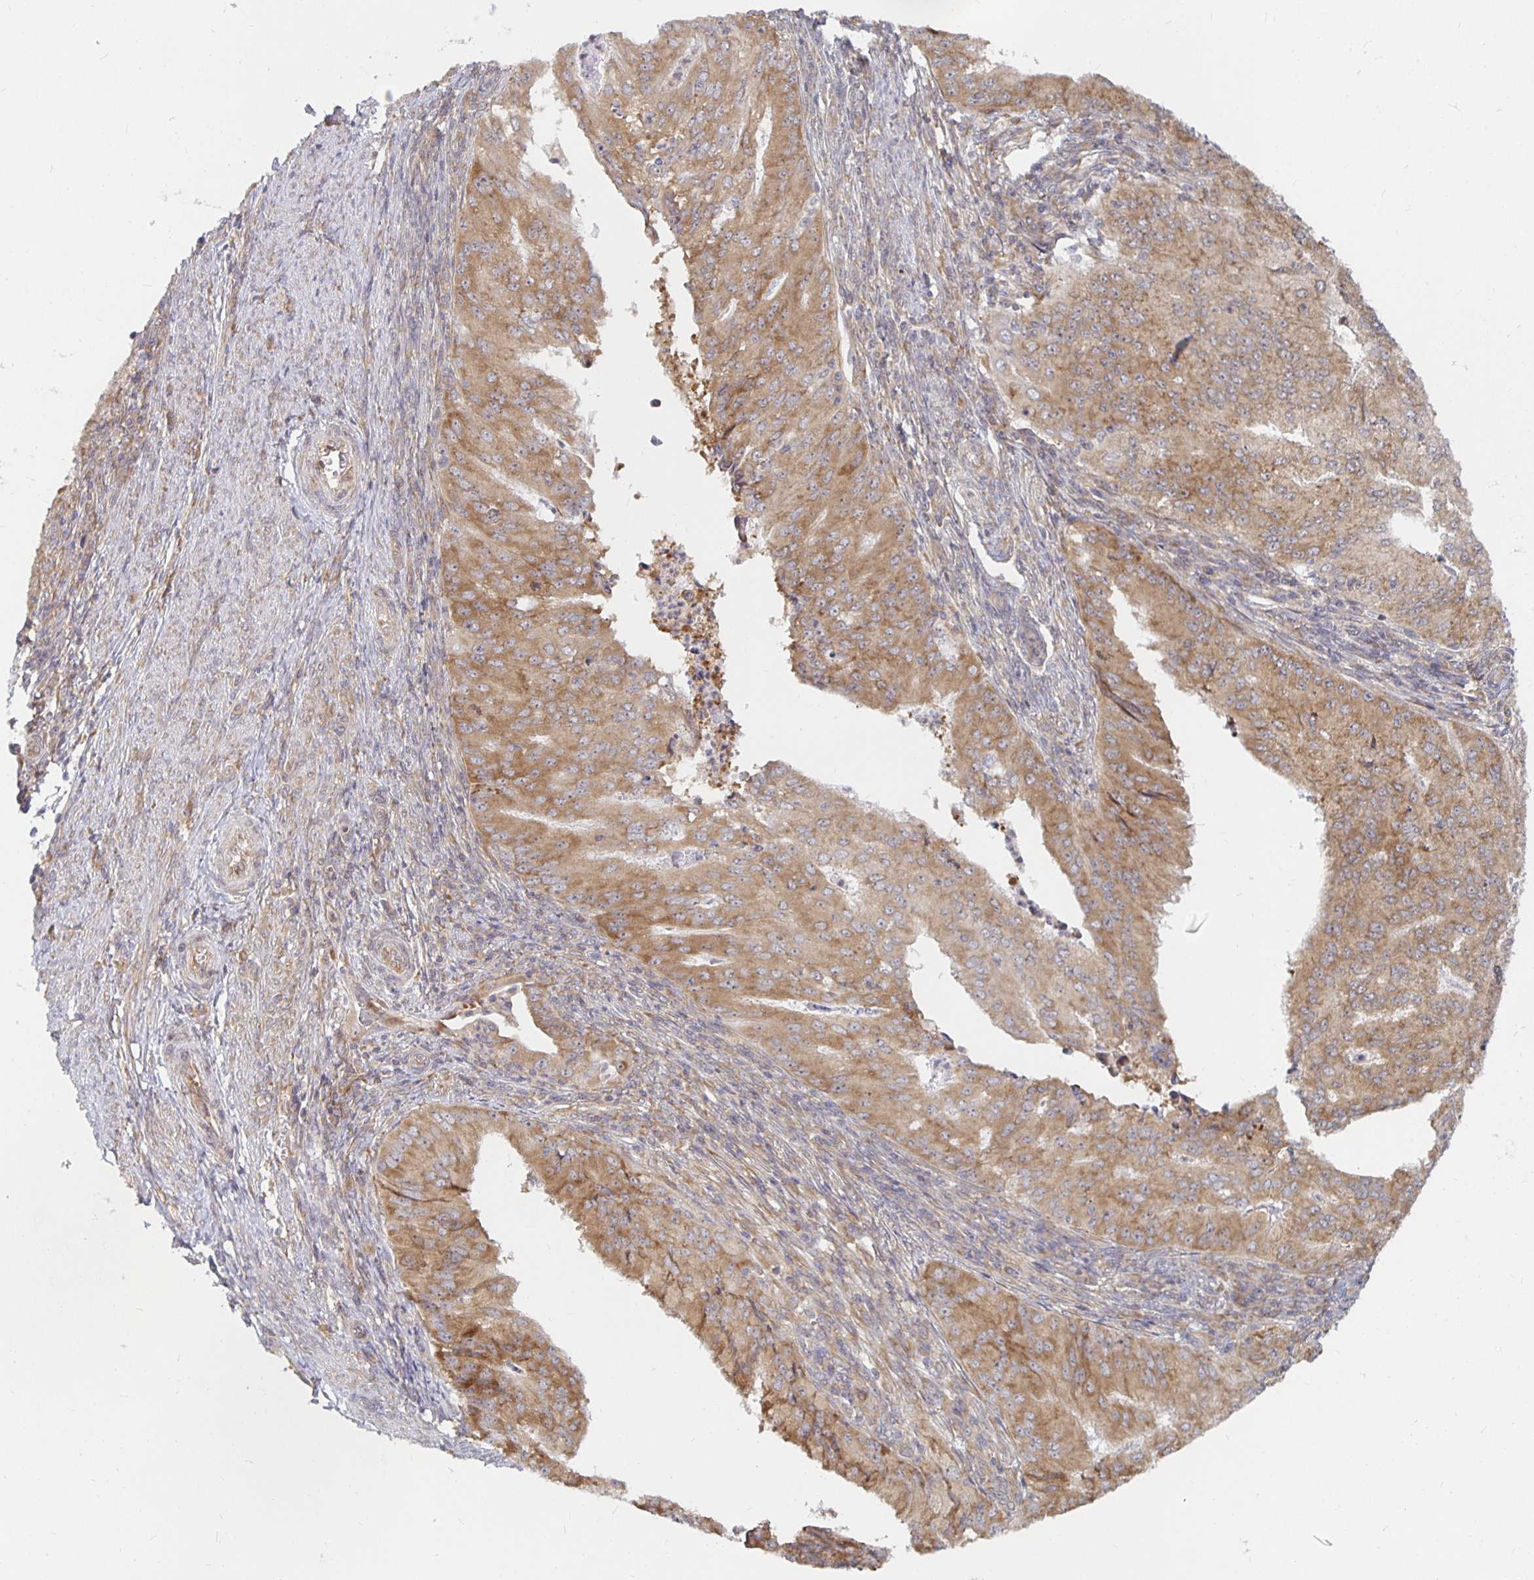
{"staining": {"intensity": "moderate", "quantity": ">75%", "location": "cytoplasmic/membranous"}, "tissue": "endometrial cancer", "cell_type": "Tumor cells", "image_type": "cancer", "snomed": [{"axis": "morphology", "description": "Adenocarcinoma, NOS"}, {"axis": "topography", "description": "Endometrium"}], "caption": "Immunohistochemistry (DAB (3,3'-diaminobenzidine)) staining of human adenocarcinoma (endometrial) exhibits moderate cytoplasmic/membranous protein staining in about >75% of tumor cells. Using DAB (brown) and hematoxylin (blue) stains, captured at high magnification using brightfield microscopy.", "gene": "PDAP1", "patient": {"sex": "female", "age": 50}}